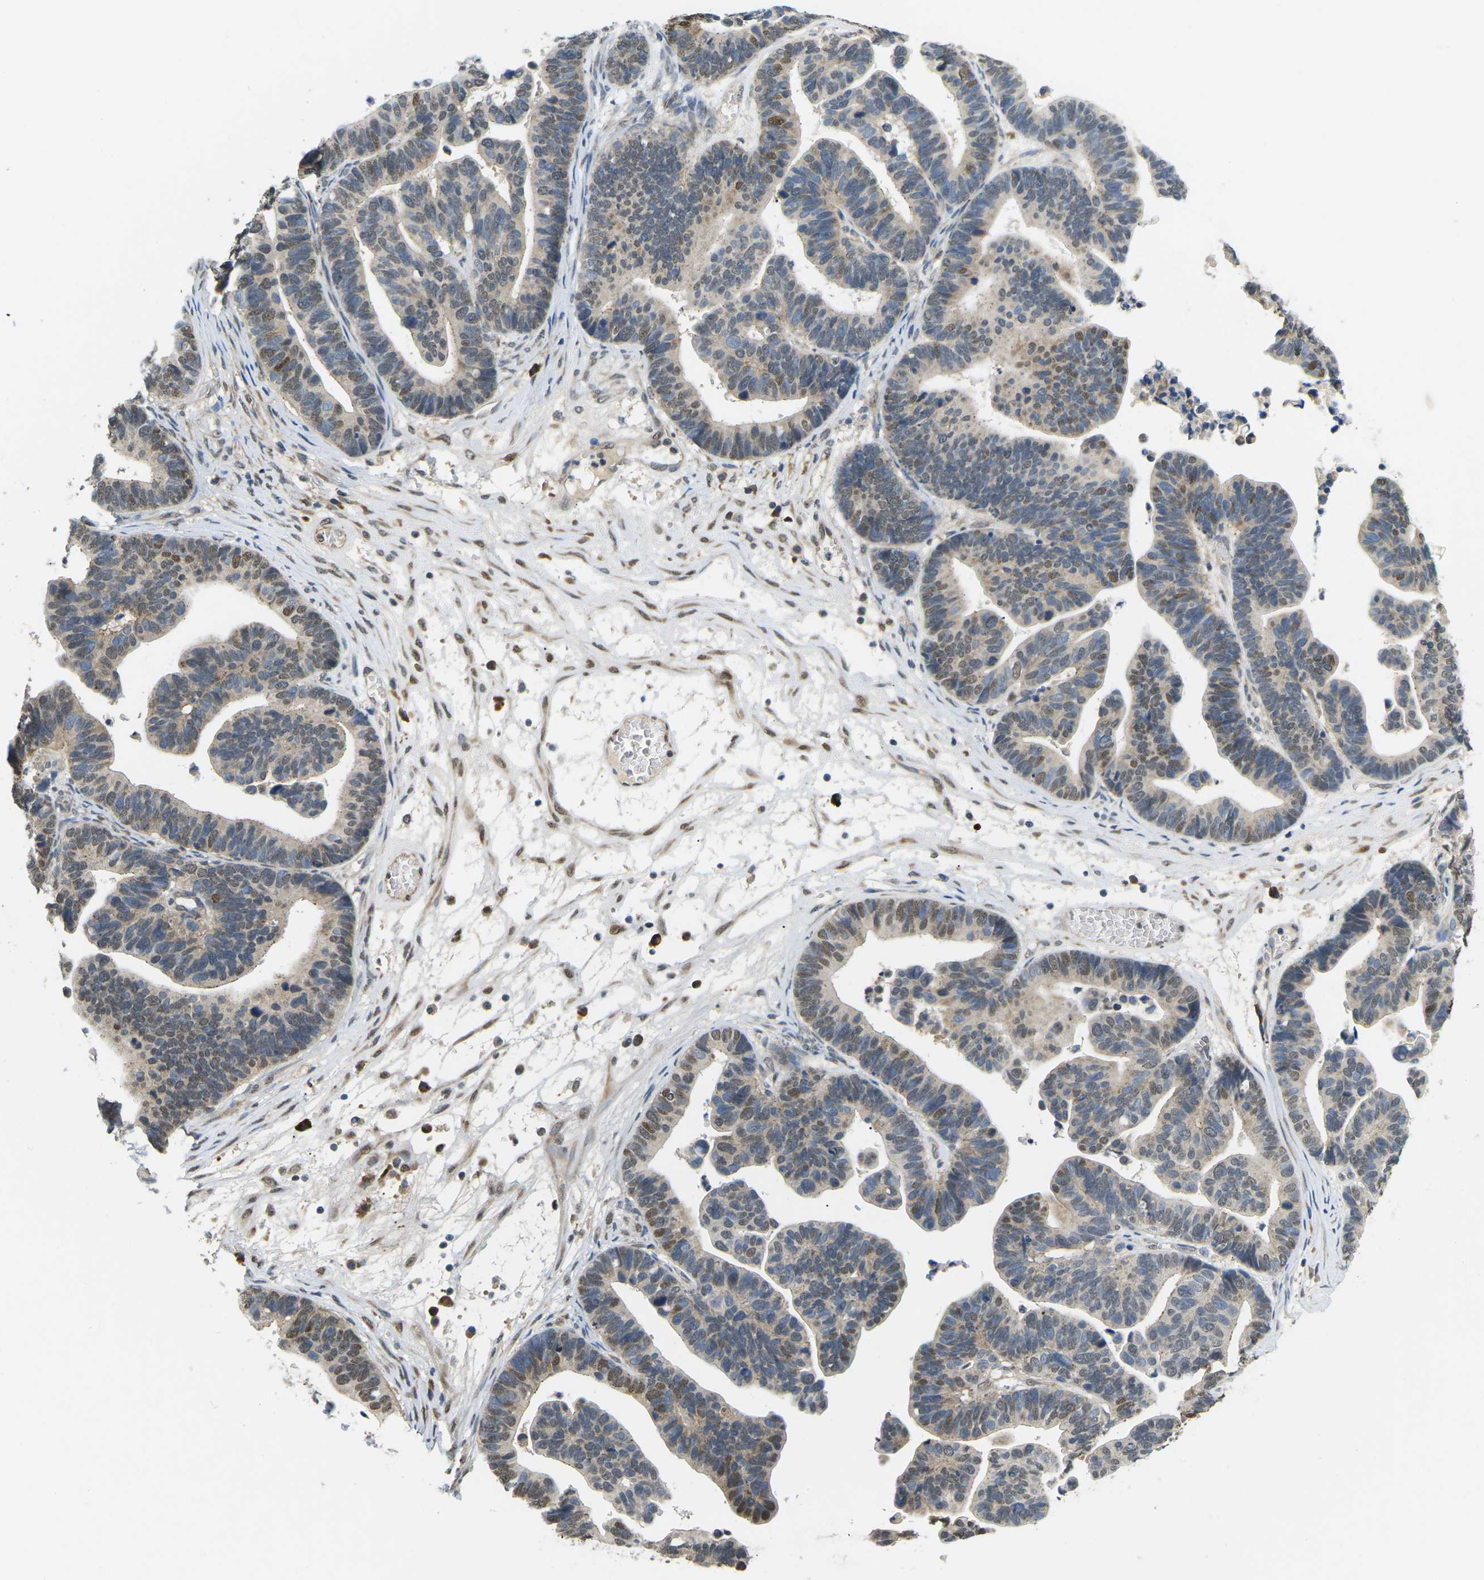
{"staining": {"intensity": "moderate", "quantity": "25%-75%", "location": "nuclear"}, "tissue": "ovarian cancer", "cell_type": "Tumor cells", "image_type": "cancer", "snomed": [{"axis": "morphology", "description": "Cystadenocarcinoma, serous, NOS"}, {"axis": "topography", "description": "Ovary"}], "caption": "Human serous cystadenocarcinoma (ovarian) stained for a protein (brown) demonstrates moderate nuclear positive positivity in about 25%-75% of tumor cells.", "gene": "ERBB4", "patient": {"sex": "female", "age": 56}}